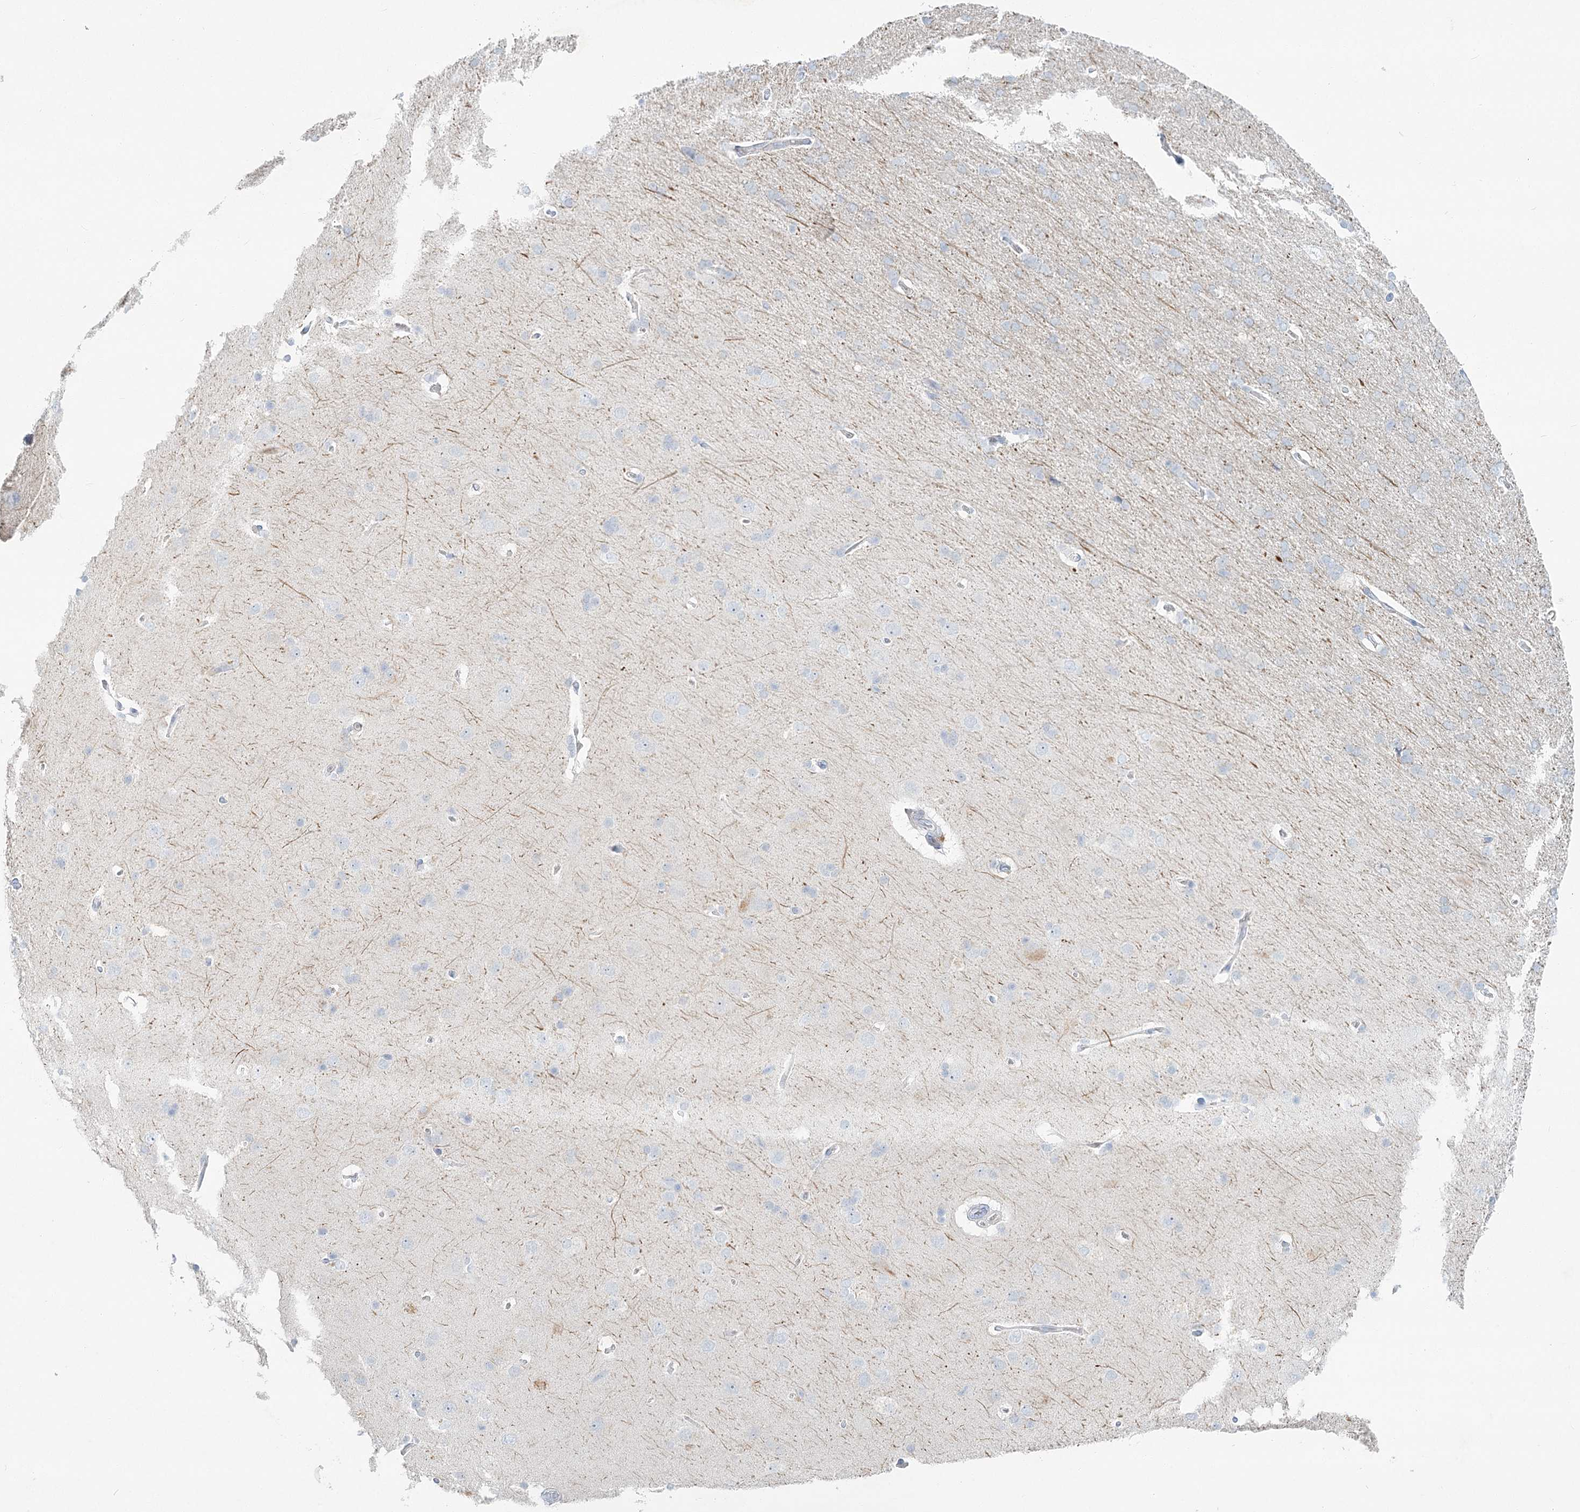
{"staining": {"intensity": "negative", "quantity": "none", "location": "none"}, "tissue": "cerebral cortex", "cell_type": "Endothelial cells", "image_type": "normal", "snomed": [{"axis": "morphology", "description": "Normal tissue, NOS"}, {"axis": "topography", "description": "Cerebral cortex"}], "caption": "Immunohistochemical staining of unremarkable human cerebral cortex exhibits no significant positivity in endothelial cells. (Brightfield microscopy of DAB IHC at high magnification).", "gene": "LRP2BP", "patient": {"sex": "male", "age": 62}}